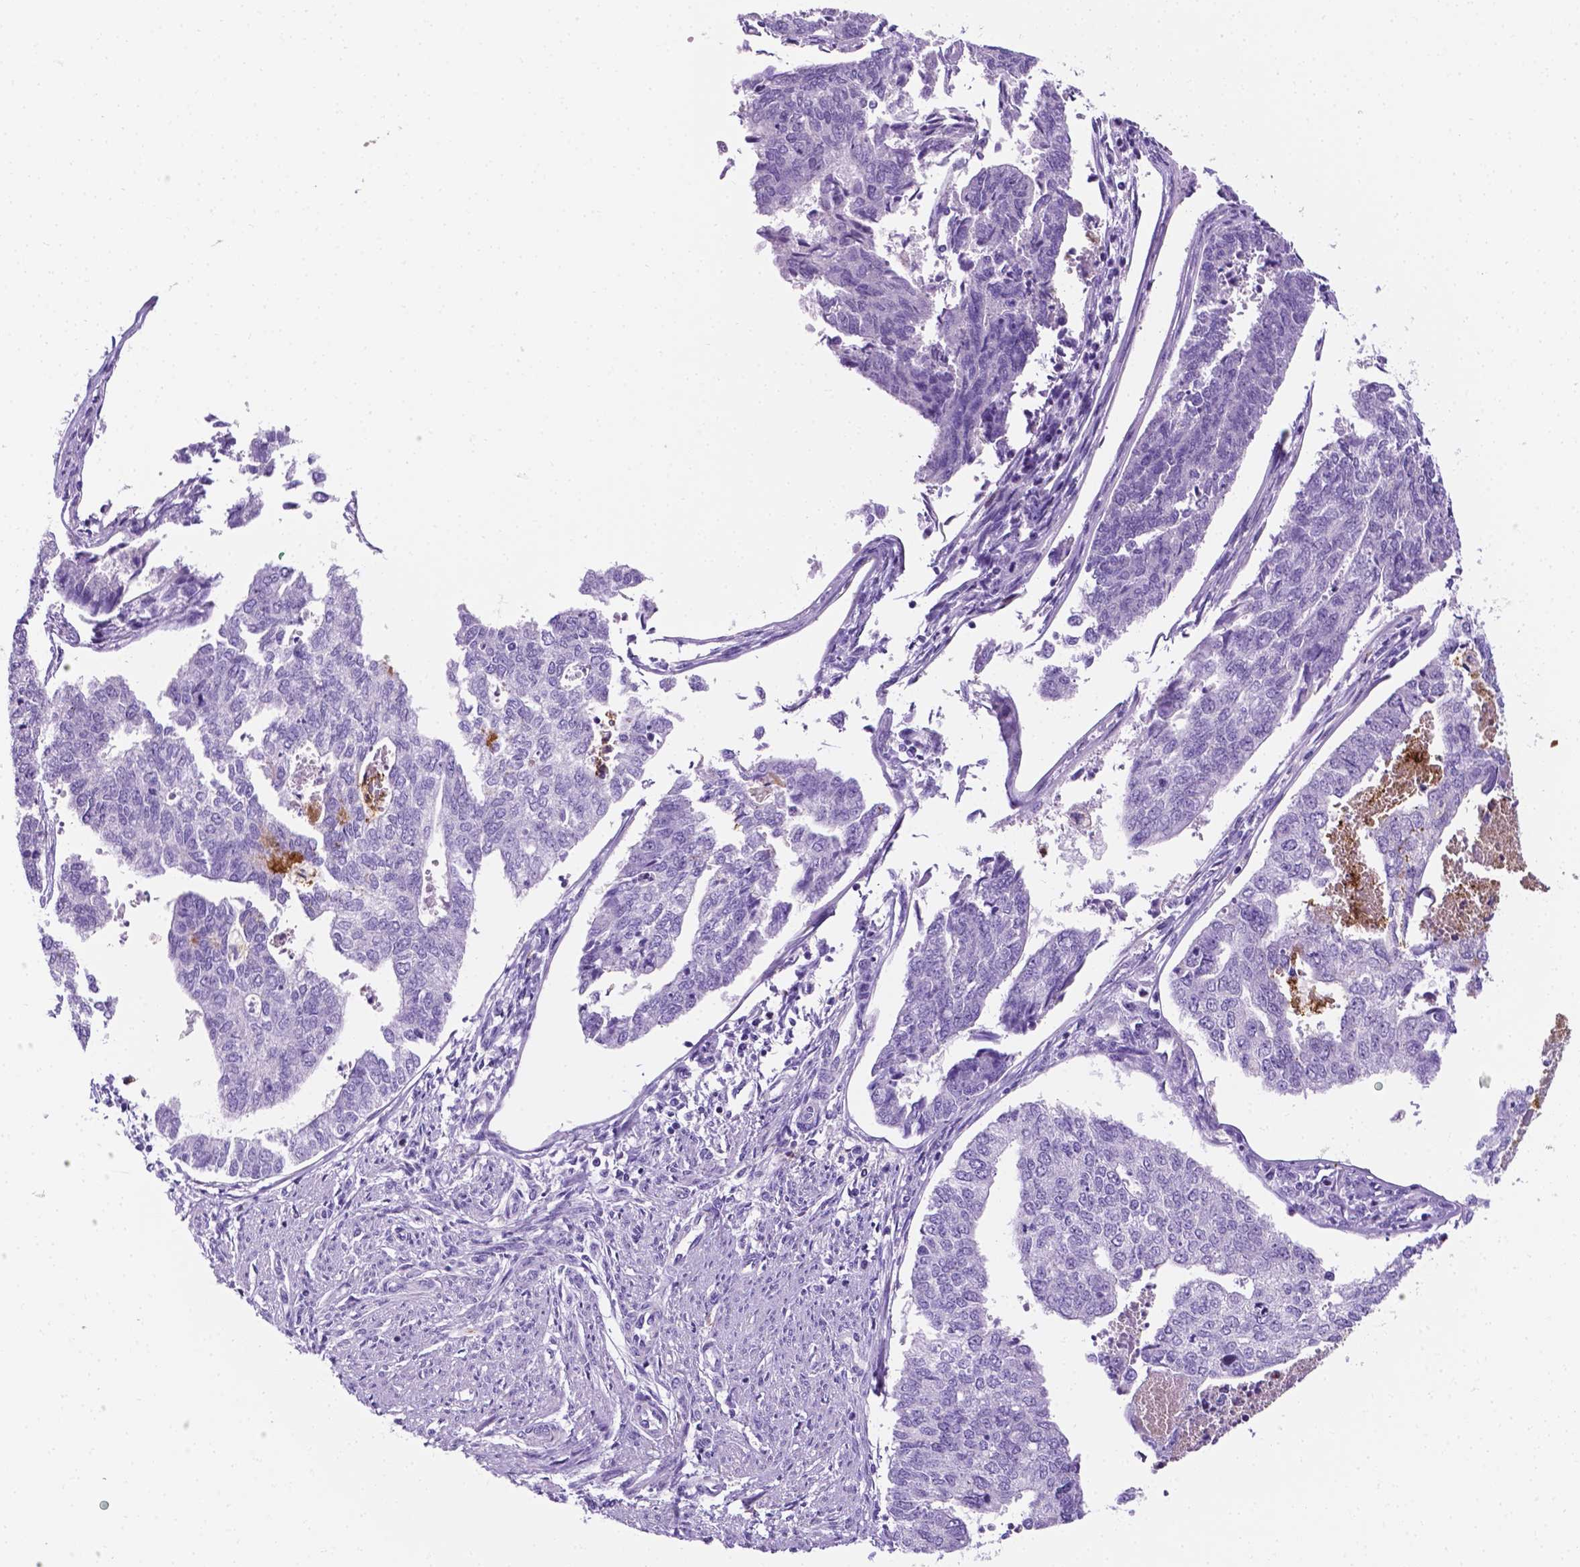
{"staining": {"intensity": "negative", "quantity": "none", "location": "none"}, "tissue": "endometrial cancer", "cell_type": "Tumor cells", "image_type": "cancer", "snomed": [{"axis": "morphology", "description": "Adenocarcinoma, NOS"}, {"axis": "topography", "description": "Endometrium"}], "caption": "High magnification brightfield microscopy of adenocarcinoma (endometrial) stained with DAB (brown) and counterstained with hematoxylin (blue): tumor cells show no significant expression.", "gene": "APOE", "patient": {"sex": "female", "age": 73}}